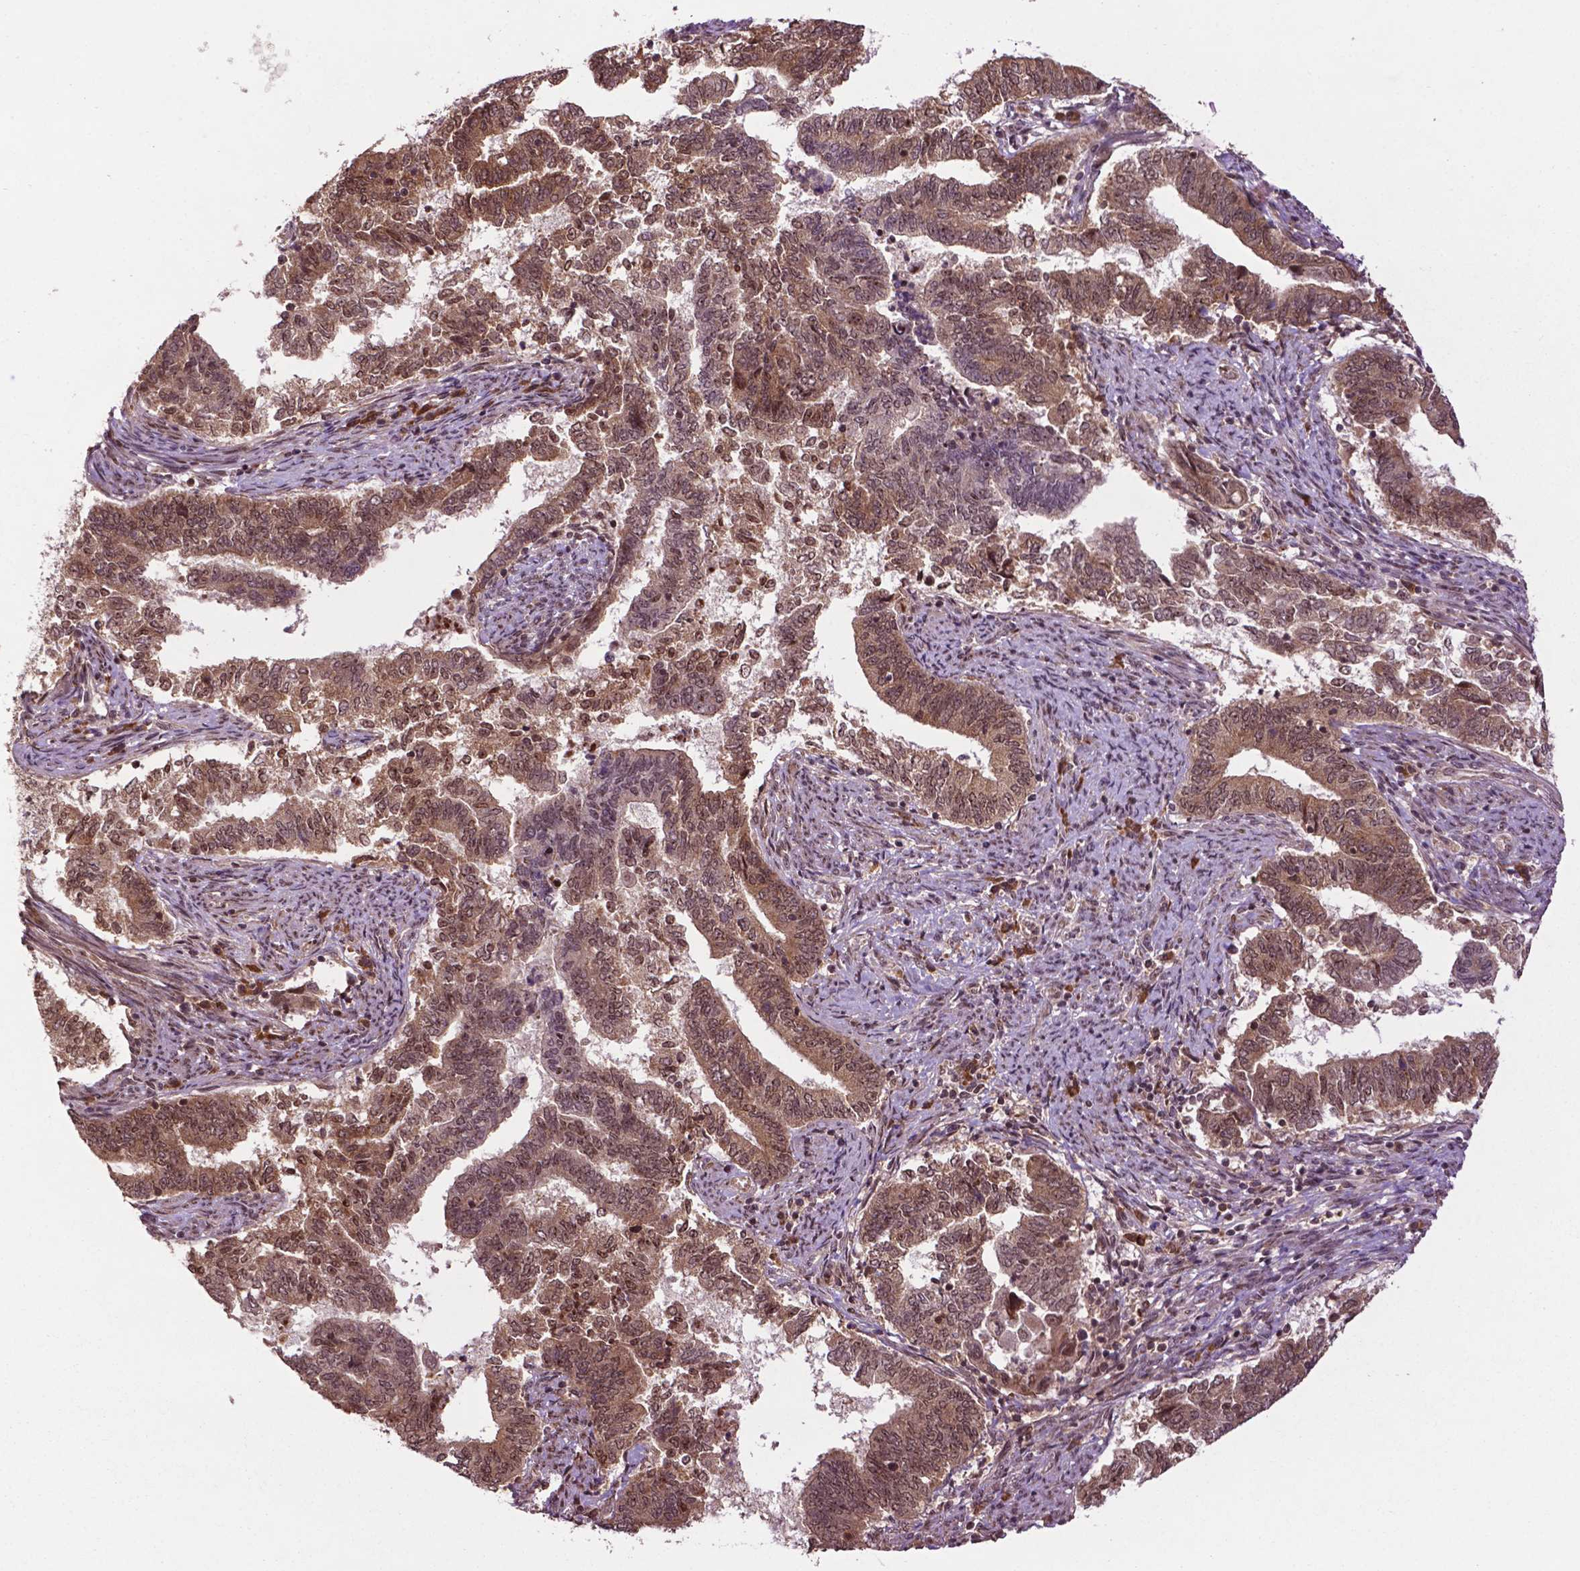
{"staining": {"intensity": "moderate", "quantity": ">75%", "location": "cytoplasmic/membranous,nuclear"}, "tissue": "endometrial cancer", "cell_type": "Tumor cells", "image_type": "cancer", "snomed": [{"axis": "morphology", "description": "Adenocarcinoma, NOS"}, {"axis": "topography", "description": "Endometrium"}], "caption": "Immunohistochemical staining of endometrial cancer shows medium levels of moderate cytoplasmic/membranous and nuclear protein positivity in about >75% of tumor cells.", "gene": "TMX2", "patient": {"sex": "female", "age": 65}}